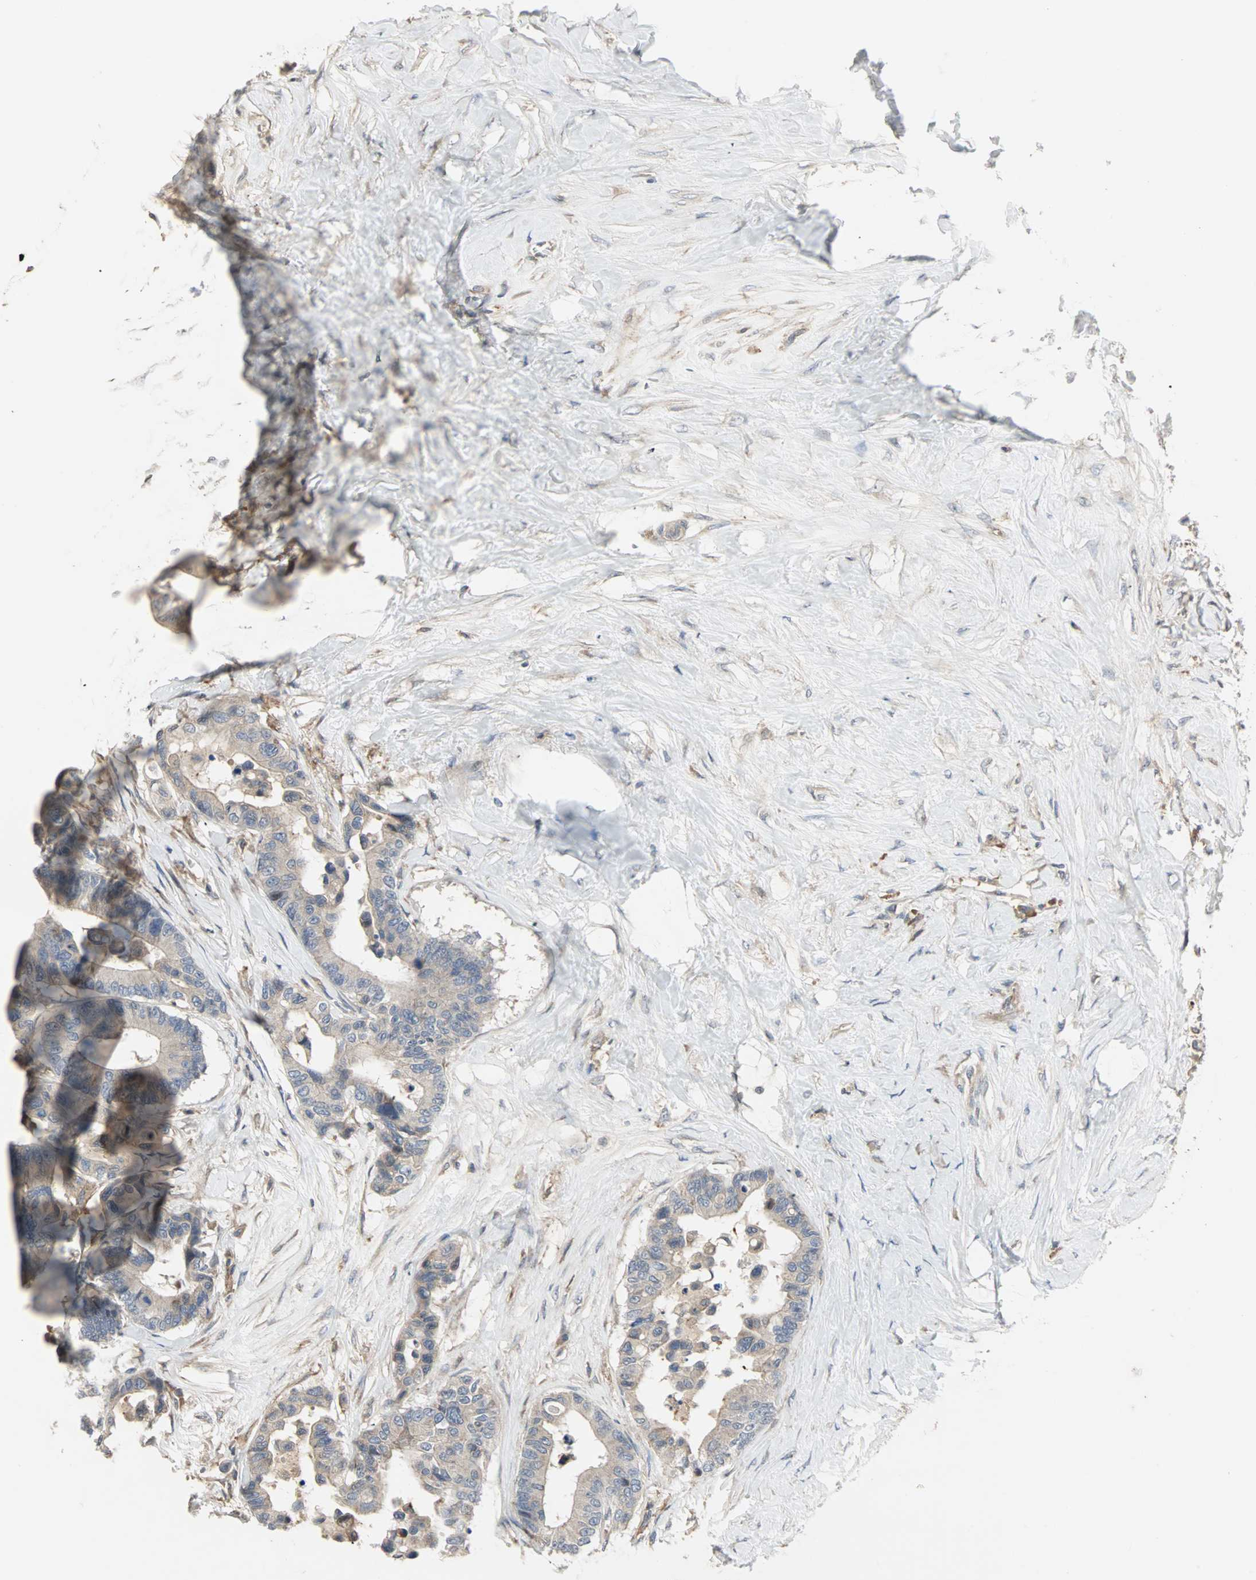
{"staining": {"intensity": "weak", "quantity": ">75%", "location": "cytoplasmic/membranous"}, "tissue": "colorectal cancer", "cell_type": "Tumor cells", "image_type": "cancer", "snomed": [{"axis": "morphology", "description": "Normal tissue, NOS"}, {"axis": "morphology", "description": "Adenocarcinoma, NOS"}, {"axis": "topography", "description": "Colon"}], "caption": "There is low levels of weak cytoplasmic/membranous positivity in tumor cells of colorectal cancer (adenocarcinoma), as demonstrated by immunohistochemical staining (brown color).", "gene": "GNAI2", "patient": {"sex": "male", "age": 82}}